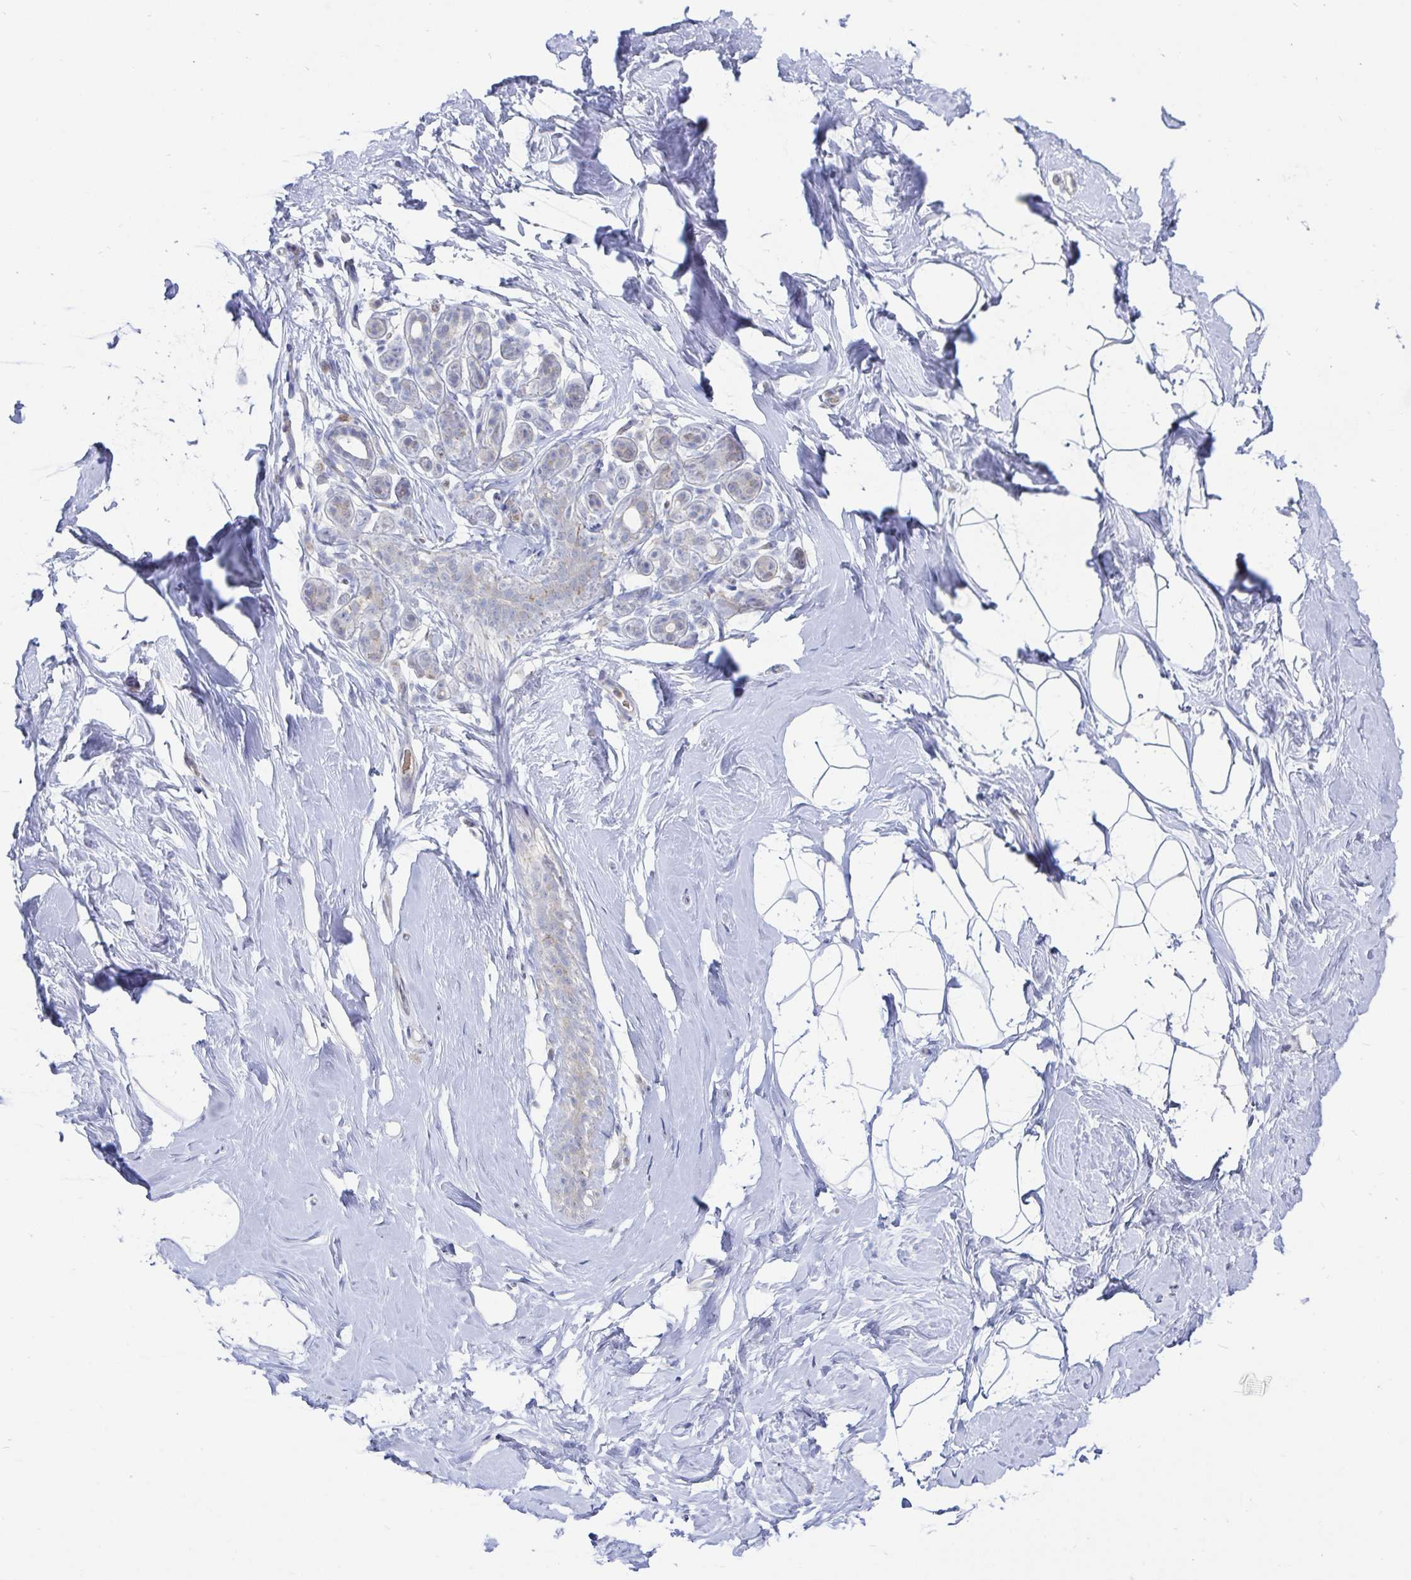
{"staining": {"intensity": "negative", "quantity": "none", "location": "none"}, "tissue": "breast", "cell_type": "Adipocytes", "image_type": "normal", "snomed": [{"axis": "morphology", "description": "Normal tissue, NOS"}, {"axis": "topography", "description": "Breast"}], "caption": "Immunohistochemistry (IHC) image of benign human breast stained for a protein (brown), which displays no positivity in adipocytes. (Brightfield microscopy of DAB (3,3'-diaminobenzidine) immunohistochemistry at high magnification).", "gene": "SPPL3", "patient": {"sex": "female", "age": 32}}